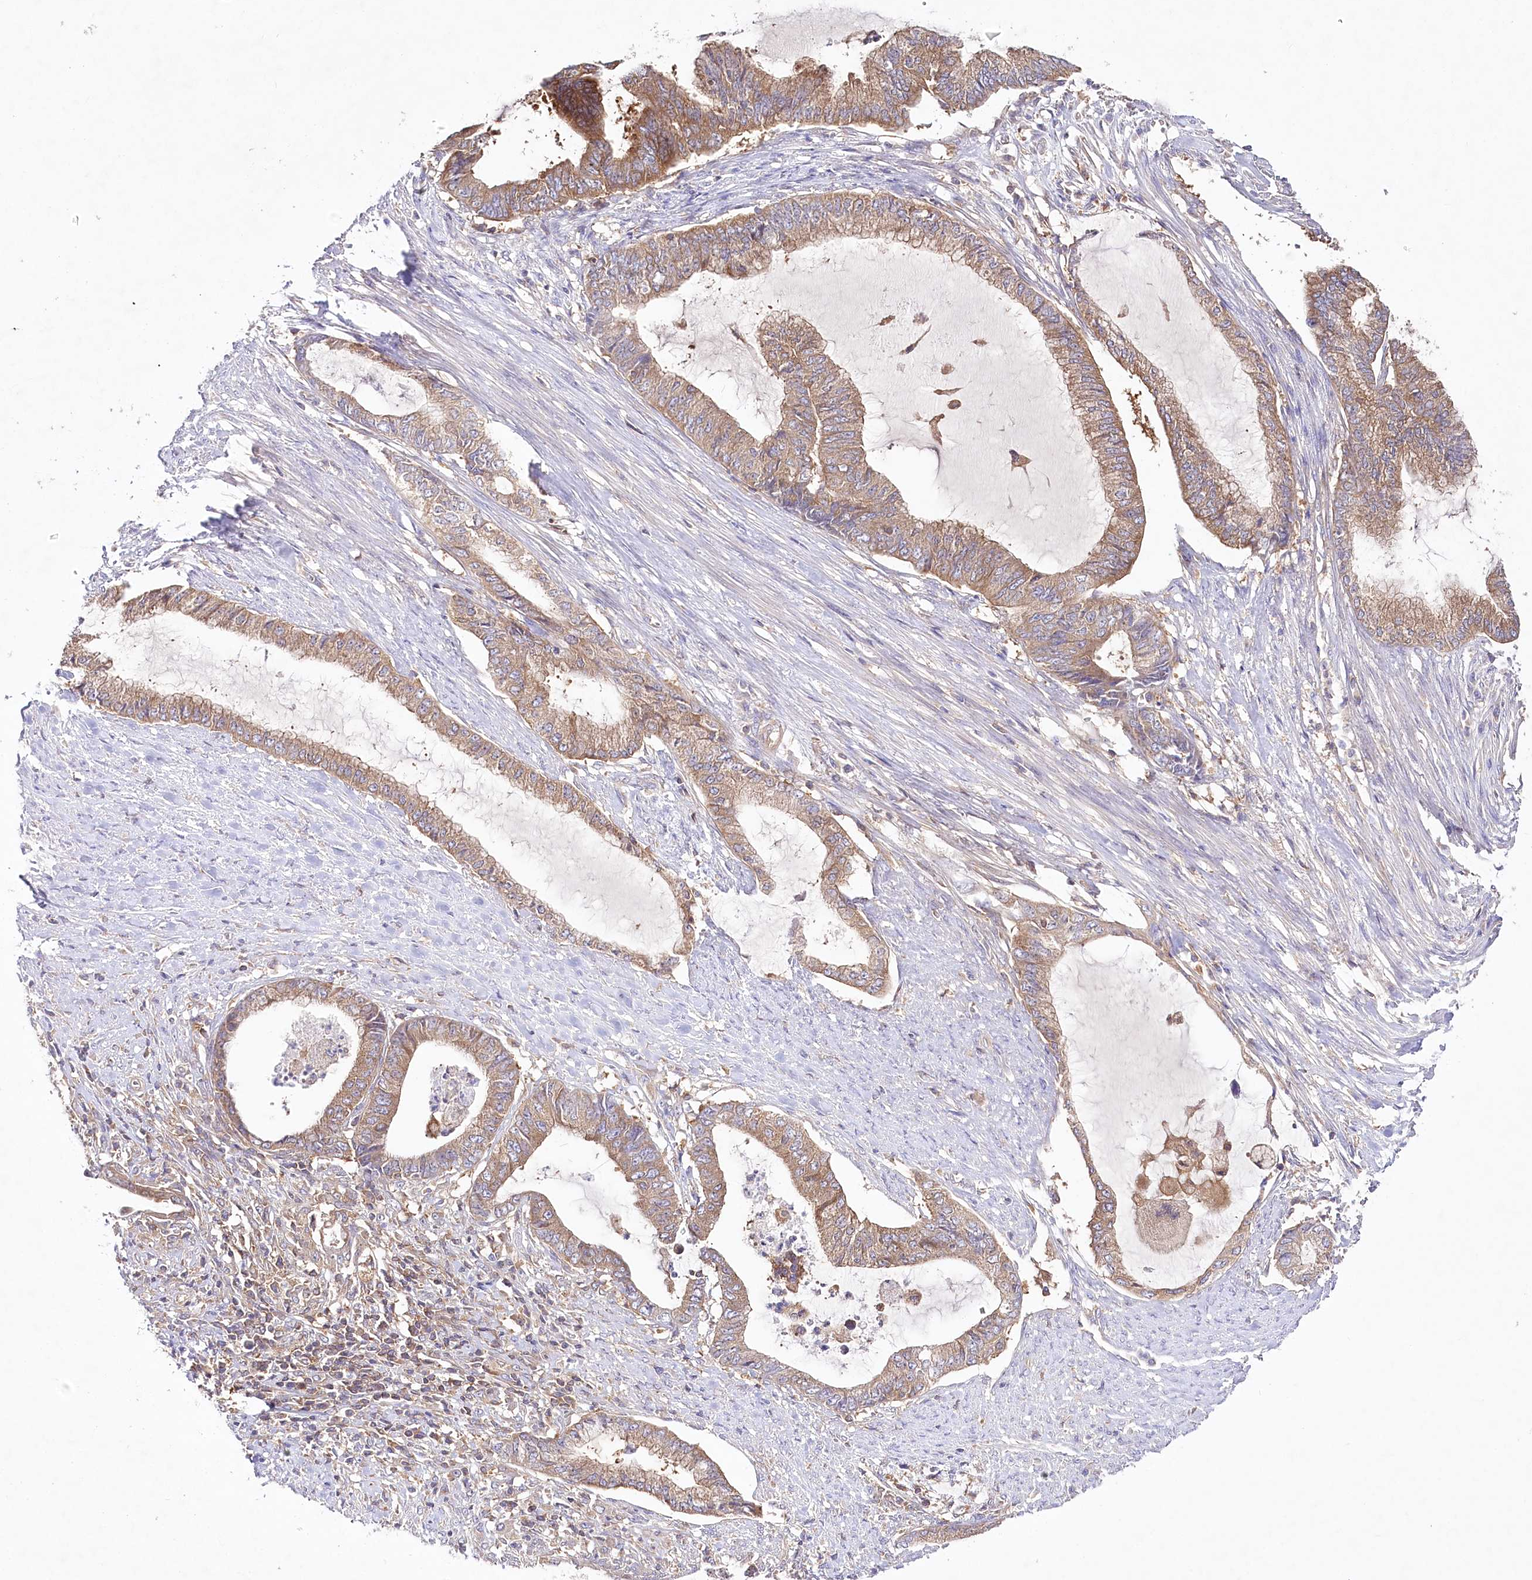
{"staining": {"intensity": "moderate", "quantity": ">75%", "location": "cytoplasmic/membranous"}, "tissue": "endometrial cancer", "cell_type": "Tumor cells", "image_type": "cancer", "snomed": [{"axis": "morphology", "description": "Adenocarcinoma, NOS"}, {"axis": "topography", "description": "Endometrium"}], "caption": "High-magnification brightfield microscopy of adenocarcinoma (endometrial) stained with DAB (brown) and counterstained with hematoxylin (blue). tumor cells exhibit moderate cytoplasmic/membranous positivity is appreciated in about>75% of cells.", "gene": "ABRAXAS2", "patient": {"sex": "female", "age": 86}}